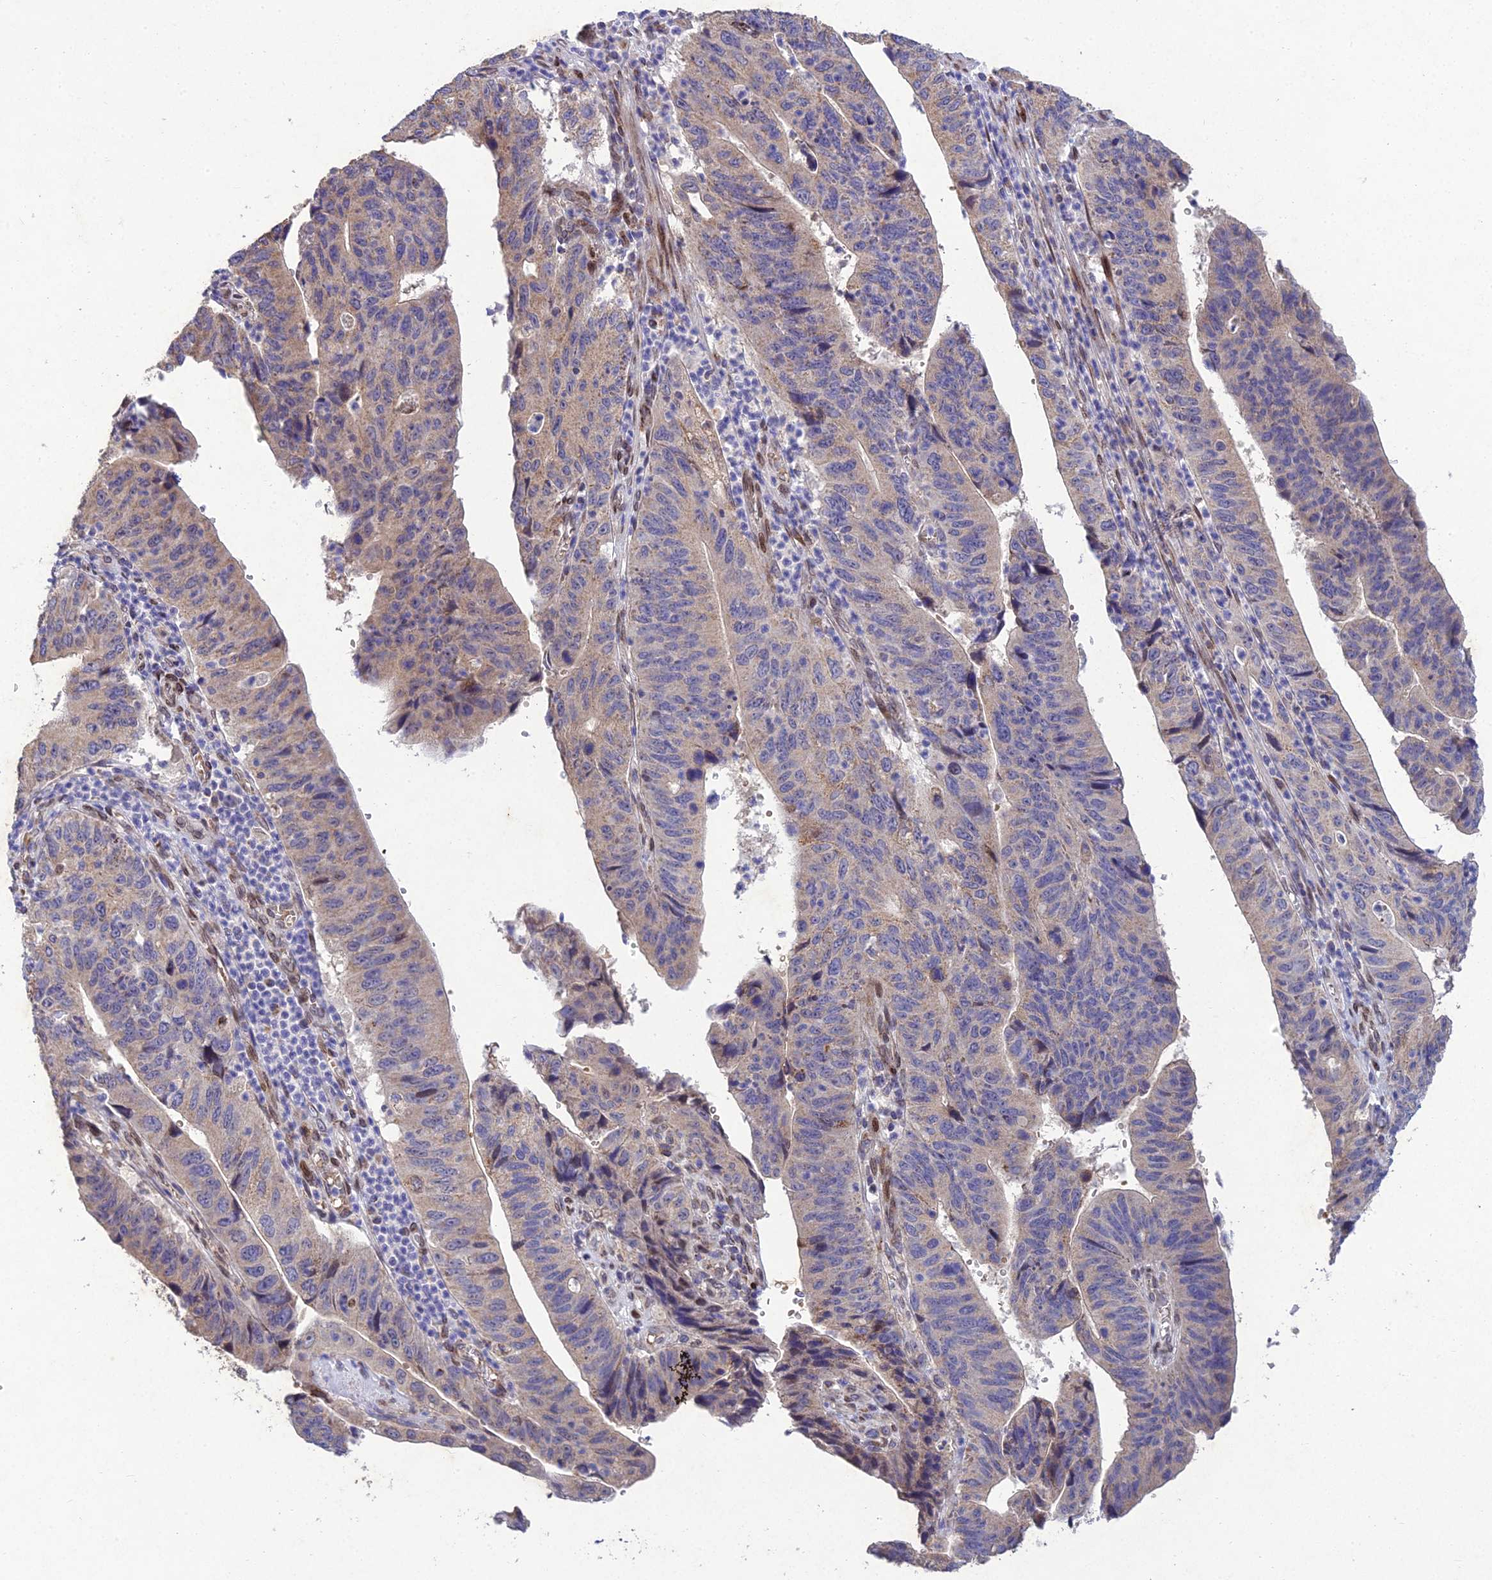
{"staining": {"intensity": "weak", "quantity": "<25%", "location": "cytoplasmic/membranous"}, "tissue": "stomach cancer", "cell_type": "Tumor cells", "image_type": "cancer", "snomed": [{"axis": "morphology", "description": "Adenocarcinoma, NOS"}, {"axis": "topography", "description": "Stomach"}], "caption": "A high-resolution image shows immunohistochemistry staining of stomach adenocarcinoma, which shows no significant staining in tumor cells. The staining was performed using DAB to visualize the protein expression in brown, while the nuclei were stained in blue with hematoxylin (Magnification: 20x).", "gene": "MGAT2", "patient": {"sex": "male", "age": 59}}